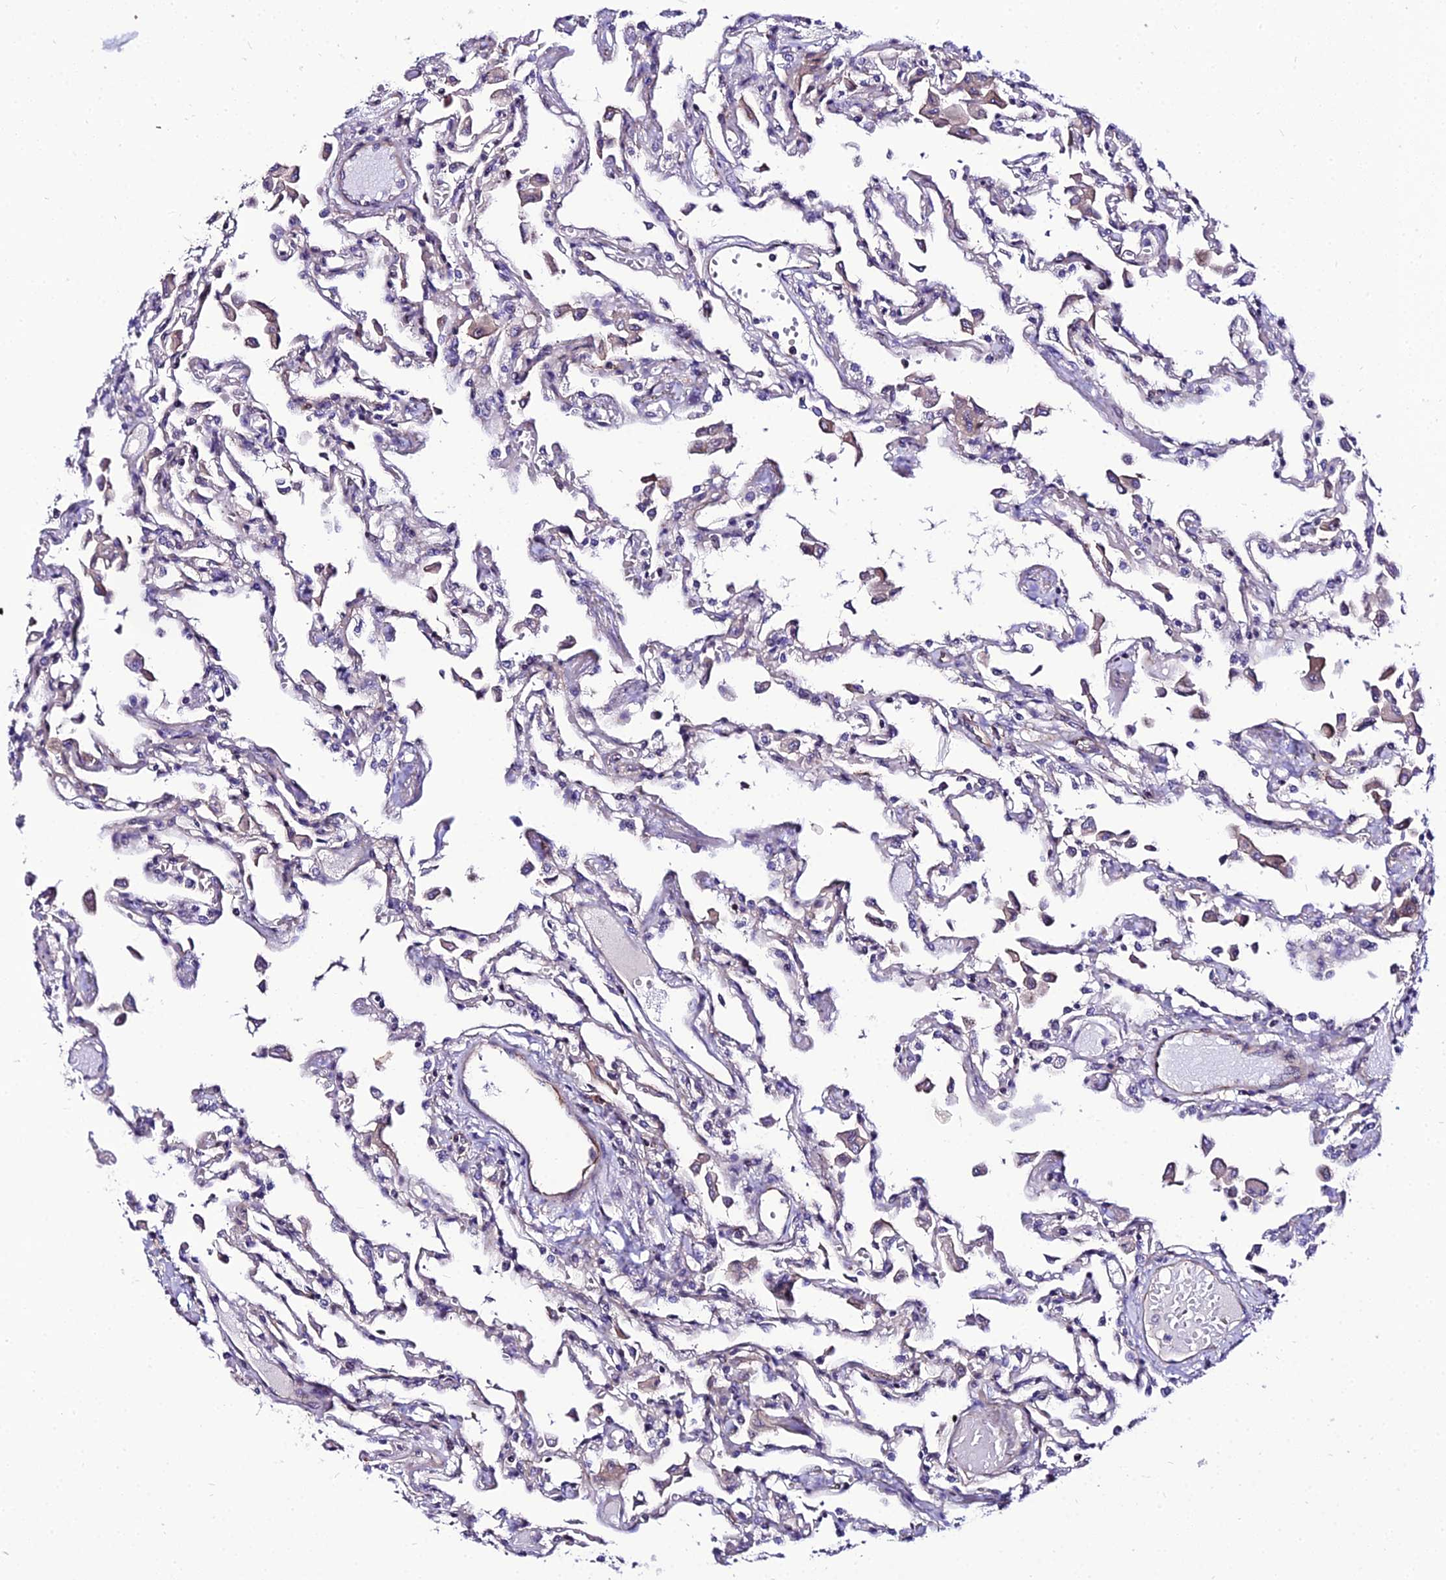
{"staining": {"intensity": "negative", "quantity": "none", "location": "none"}, "tissue": "lung", "cell_type": "Alveolar cells", "image_type": "normal", "snomed": [{"axis": "morphology", "description": "Normal tissue, NOS"}, {"axis": "topography", "description": "Bronchus"}, {"axis": "topography", "description": "Lung"}], "caption": "Histopathology image shows no significant protein positivity in alveolar cells of benign lung. (DAB immunohistochemistry visualized using brightfield microscopy, high magnification).", "gene": "SHQ1", "patient": {"sex": "female", "age": 49}}